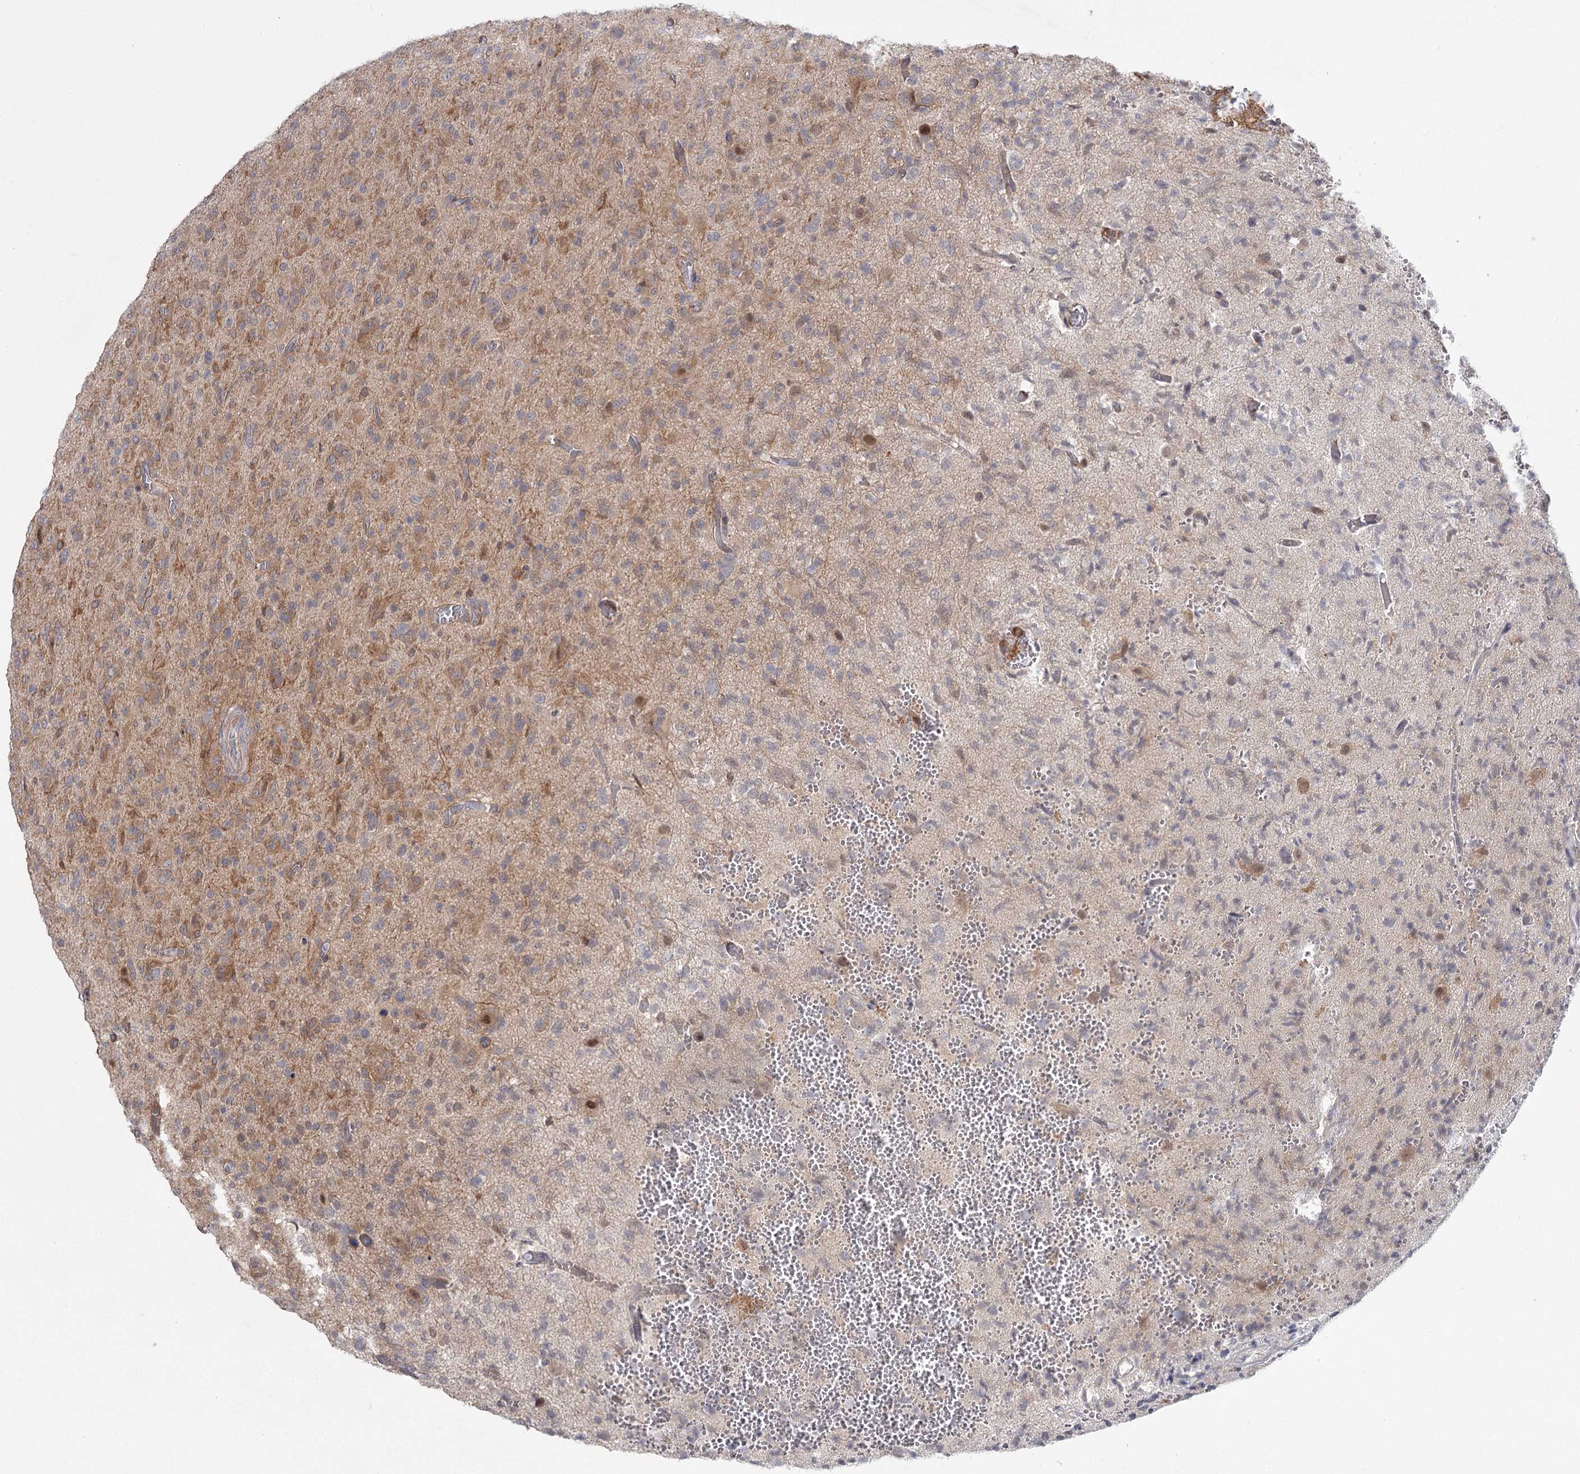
{"staining": {"intensity": "negative", "quantity": "none", "location": "none"}, "tissue": "glioma", "cell_type": "Tumor cells", "image_type": "cancer", "snomed": [{"axis": "morphology", "description": "Glioma, malignant, High grade"}, {"axis": "topography", "description": "Brain"}], "caption": "A high-resolution image shows IHC staining of glioma, which reveals no significant expression in tumor cells.", "gene": "CCNG2", "patient": {"sex": "female", "age": 57}}